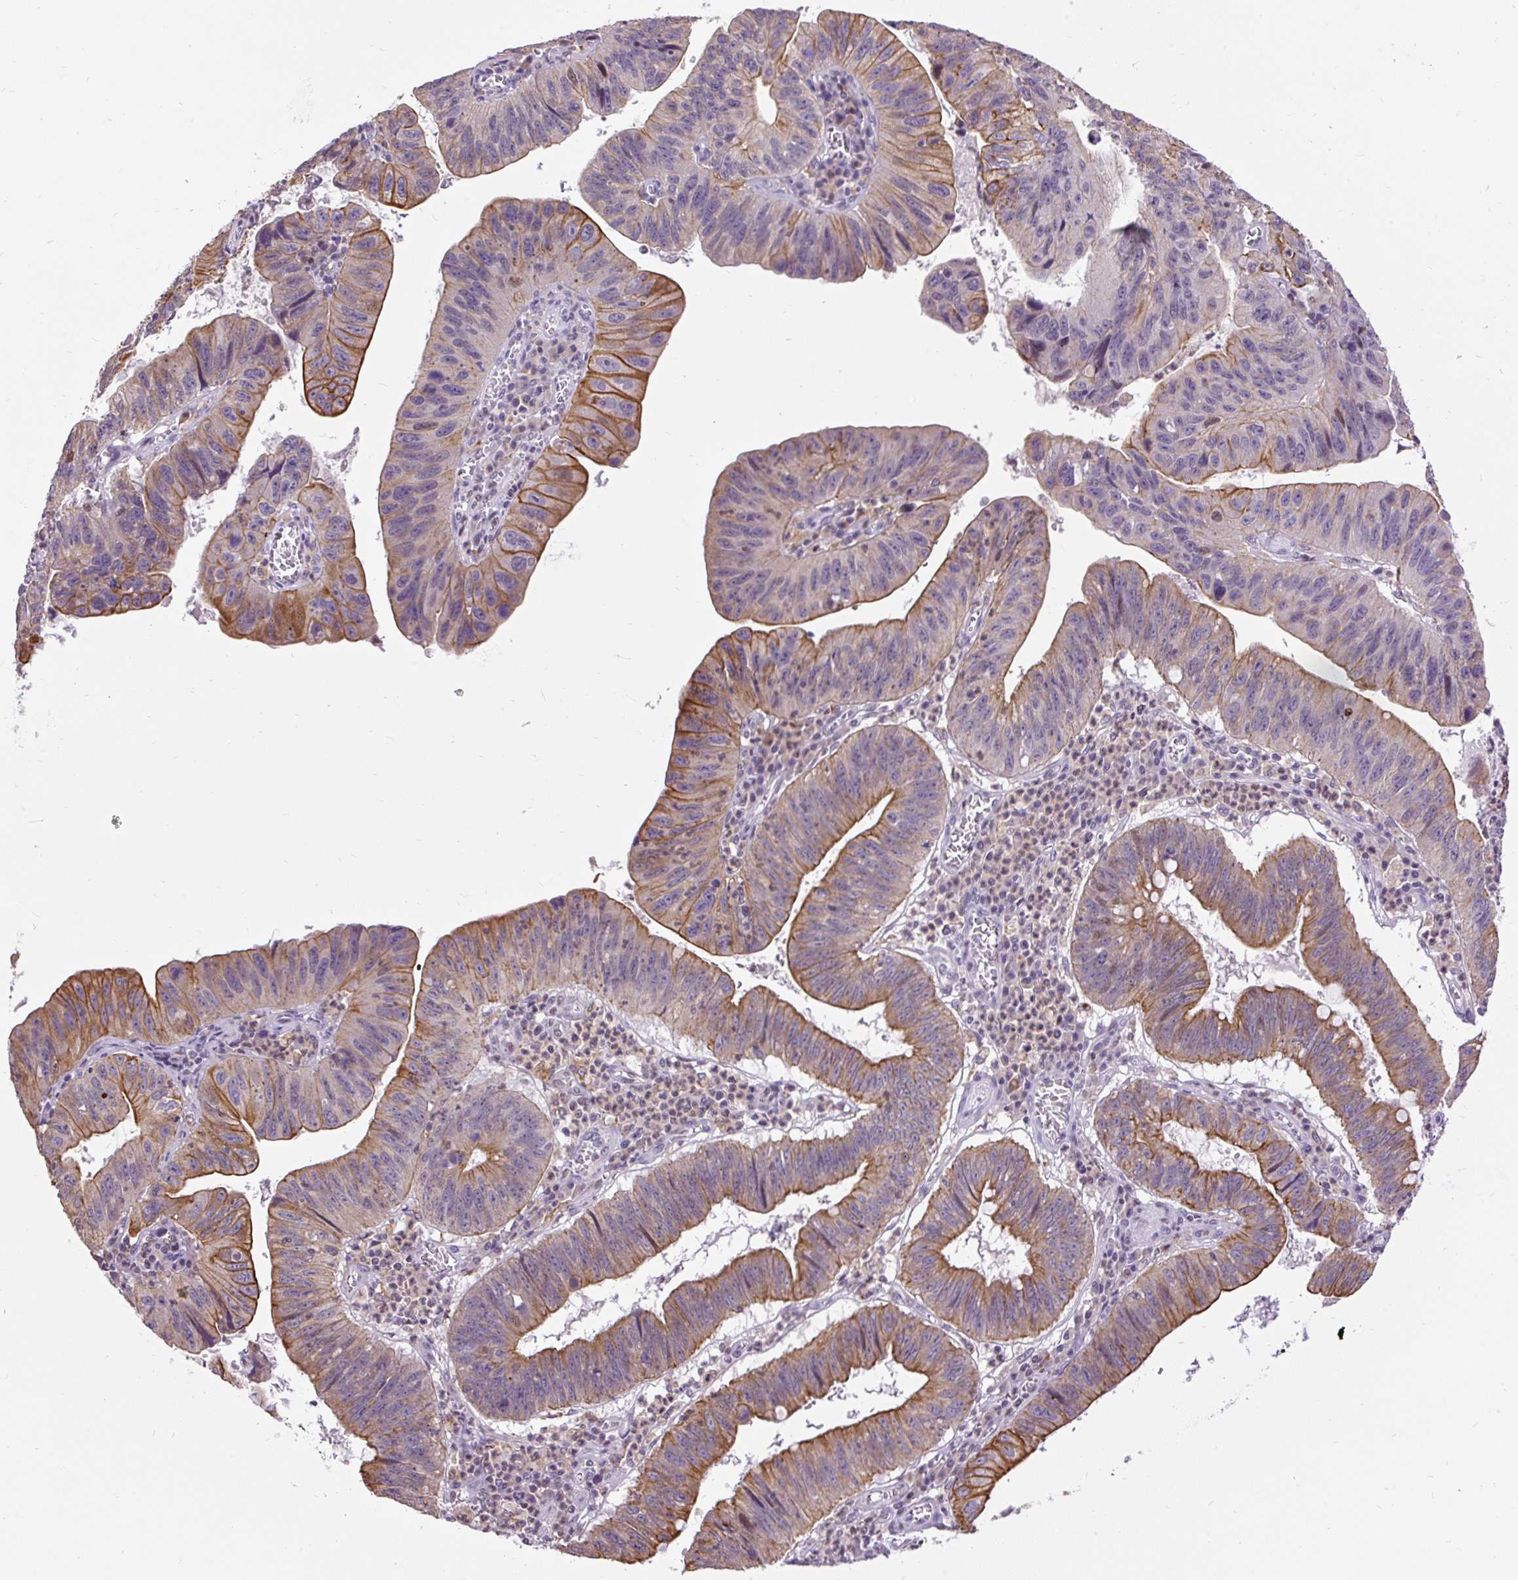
{"staining": {"intensity": "moderate", "quantity": ">75%", "location": "cytoplasmic/membranous"}, "tissue": "stomach cancer", "cell_type": "Tumor cells", "image_type": "cancer", "snomed": [{"axis": "morphology", "description": "Adenocarcinoma, NOS"}, {"axis": "topography", "description": "Stomach"}], "caption": "Moderate cytoplasmic/membranous positivity is appreciated in about >75% of tumor cells in stomach cancer.", "gene": "ZNF672", "patient": {"sex": "male", "age": 59}}